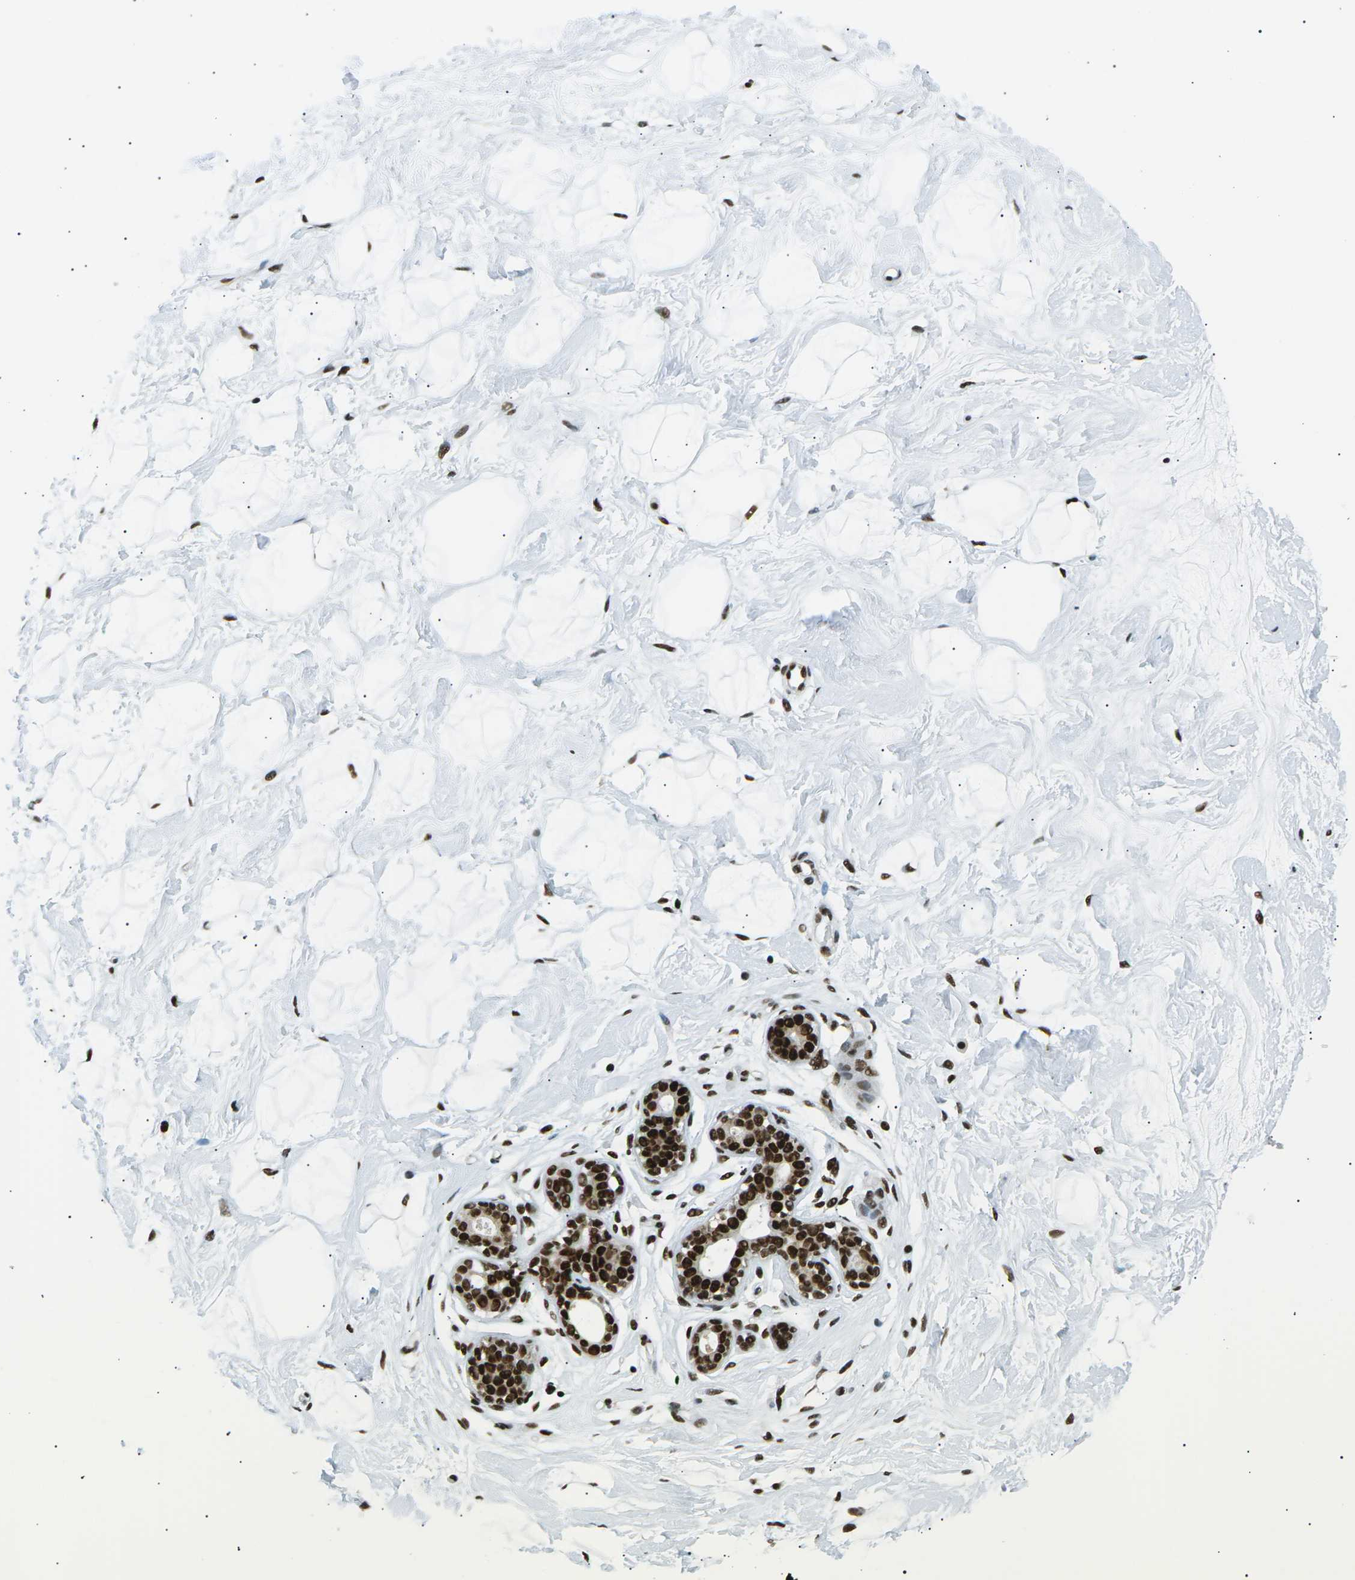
{"staining": {"intensity": "strong", "quantity": ">75%", "location": "nuclear"}, "tissue": "breast", "cell_type": "Adipocytes", "image_type": "normal", "snomed": [{"axis": "morphology", "description": "Normal tissue, NOS"}, {"axis": "topography", "description": "Breast"}], "caption": "Adipocytes reveal high levels of strong nuclear positivity in approximately >75% of cells in normal breast.", "gene": "RPA2", "patient": {"sex": "female", "age": 23}}